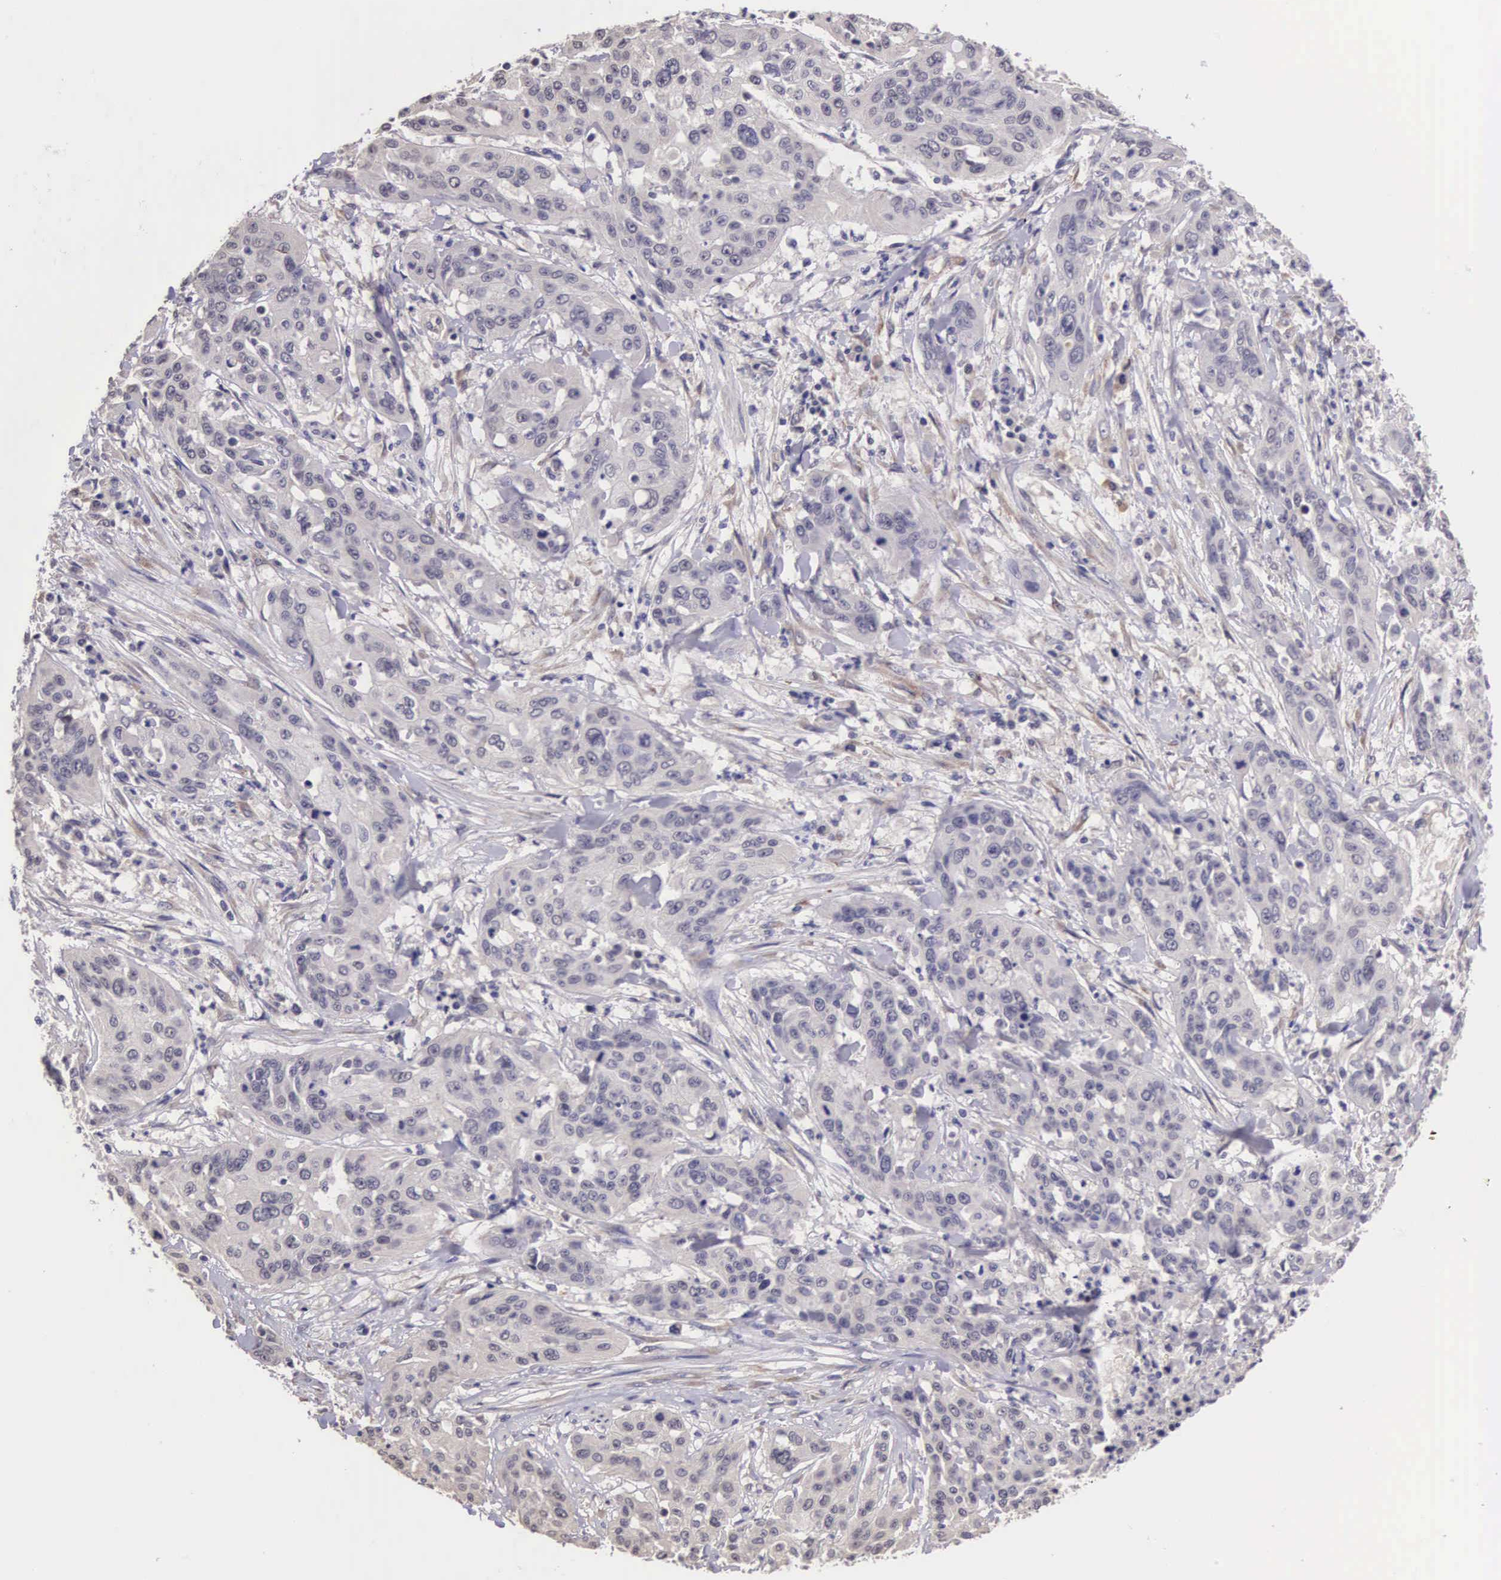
{"staining": {"intensity": "negative", "quantity": "none", "location": "none"}, "tissue": "cervical cancer", "cell_type": "Tumor cells", "image_type": "cancer", "snomed": [{"axis": "morphology", "description": "Squamous cell carcinoma, NOS"}, {"axis": "topography", "description": "Cervix"}], "caption": "IHC photomicrograph of neoplastic tissue: human cervical squamous cell carcinoma stained with DAB (3,3'-diaminobenzidine) exhibits no significant protein staining in tumor cells.", "gene": "CDC45", "patient": {"sex": "female", "age": 41}}